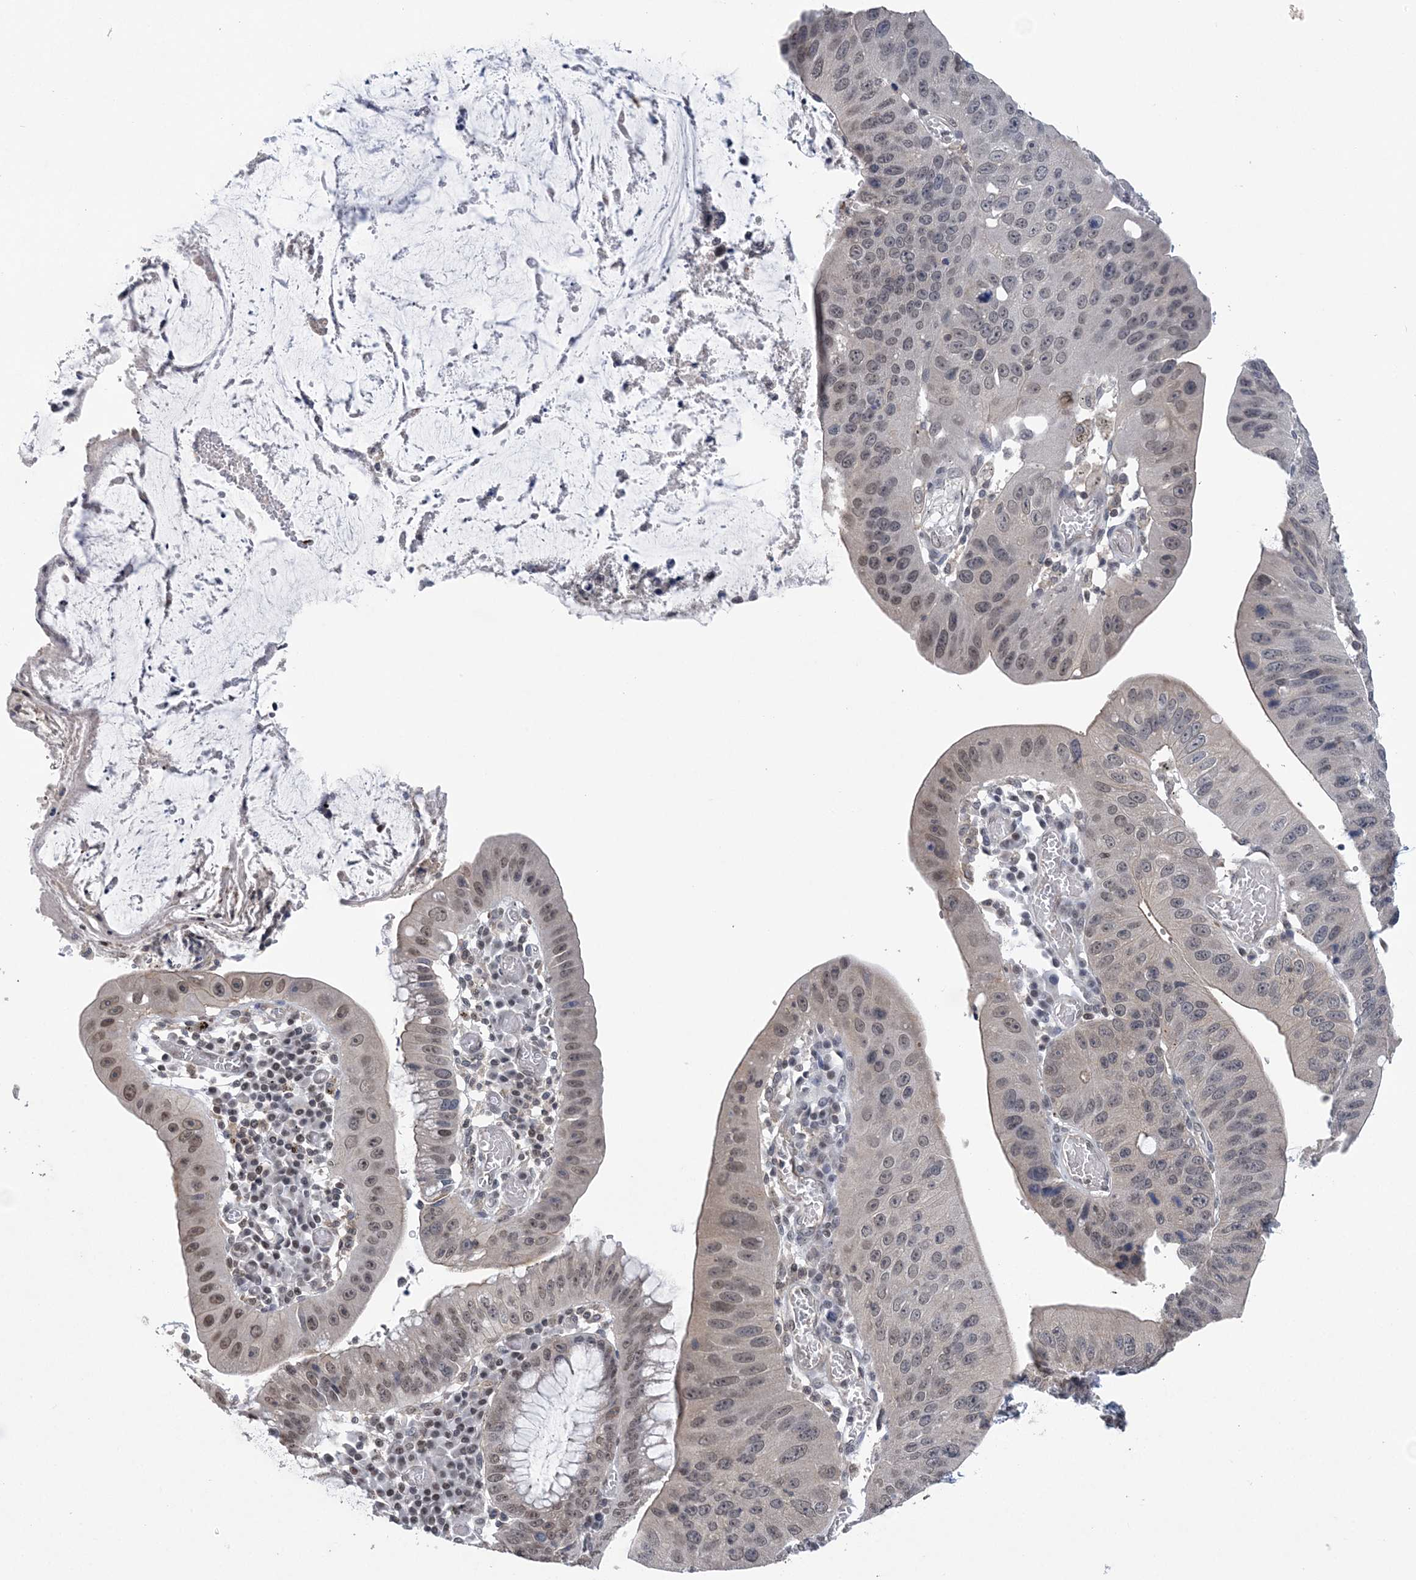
{"staining": {"intensity": "moderate", "quantity": "<25%", "location": "nuclear"}, "tissue": "stomach cancer", "cell_type": "Tumor cells", "image_type": "cancer", "snomed": [{"axis": "morphology", "description": "Adenocarcinoma, NOS"}, {"axis": "topography", "description": "Stomach"}], "caption": "Protein expression analysis of stomach cancer shows moderate nuclear positivity in approximately <25% of tumor cells.", "gene": "CCDC152", "patient": {"sex": "male", "age": 59}}